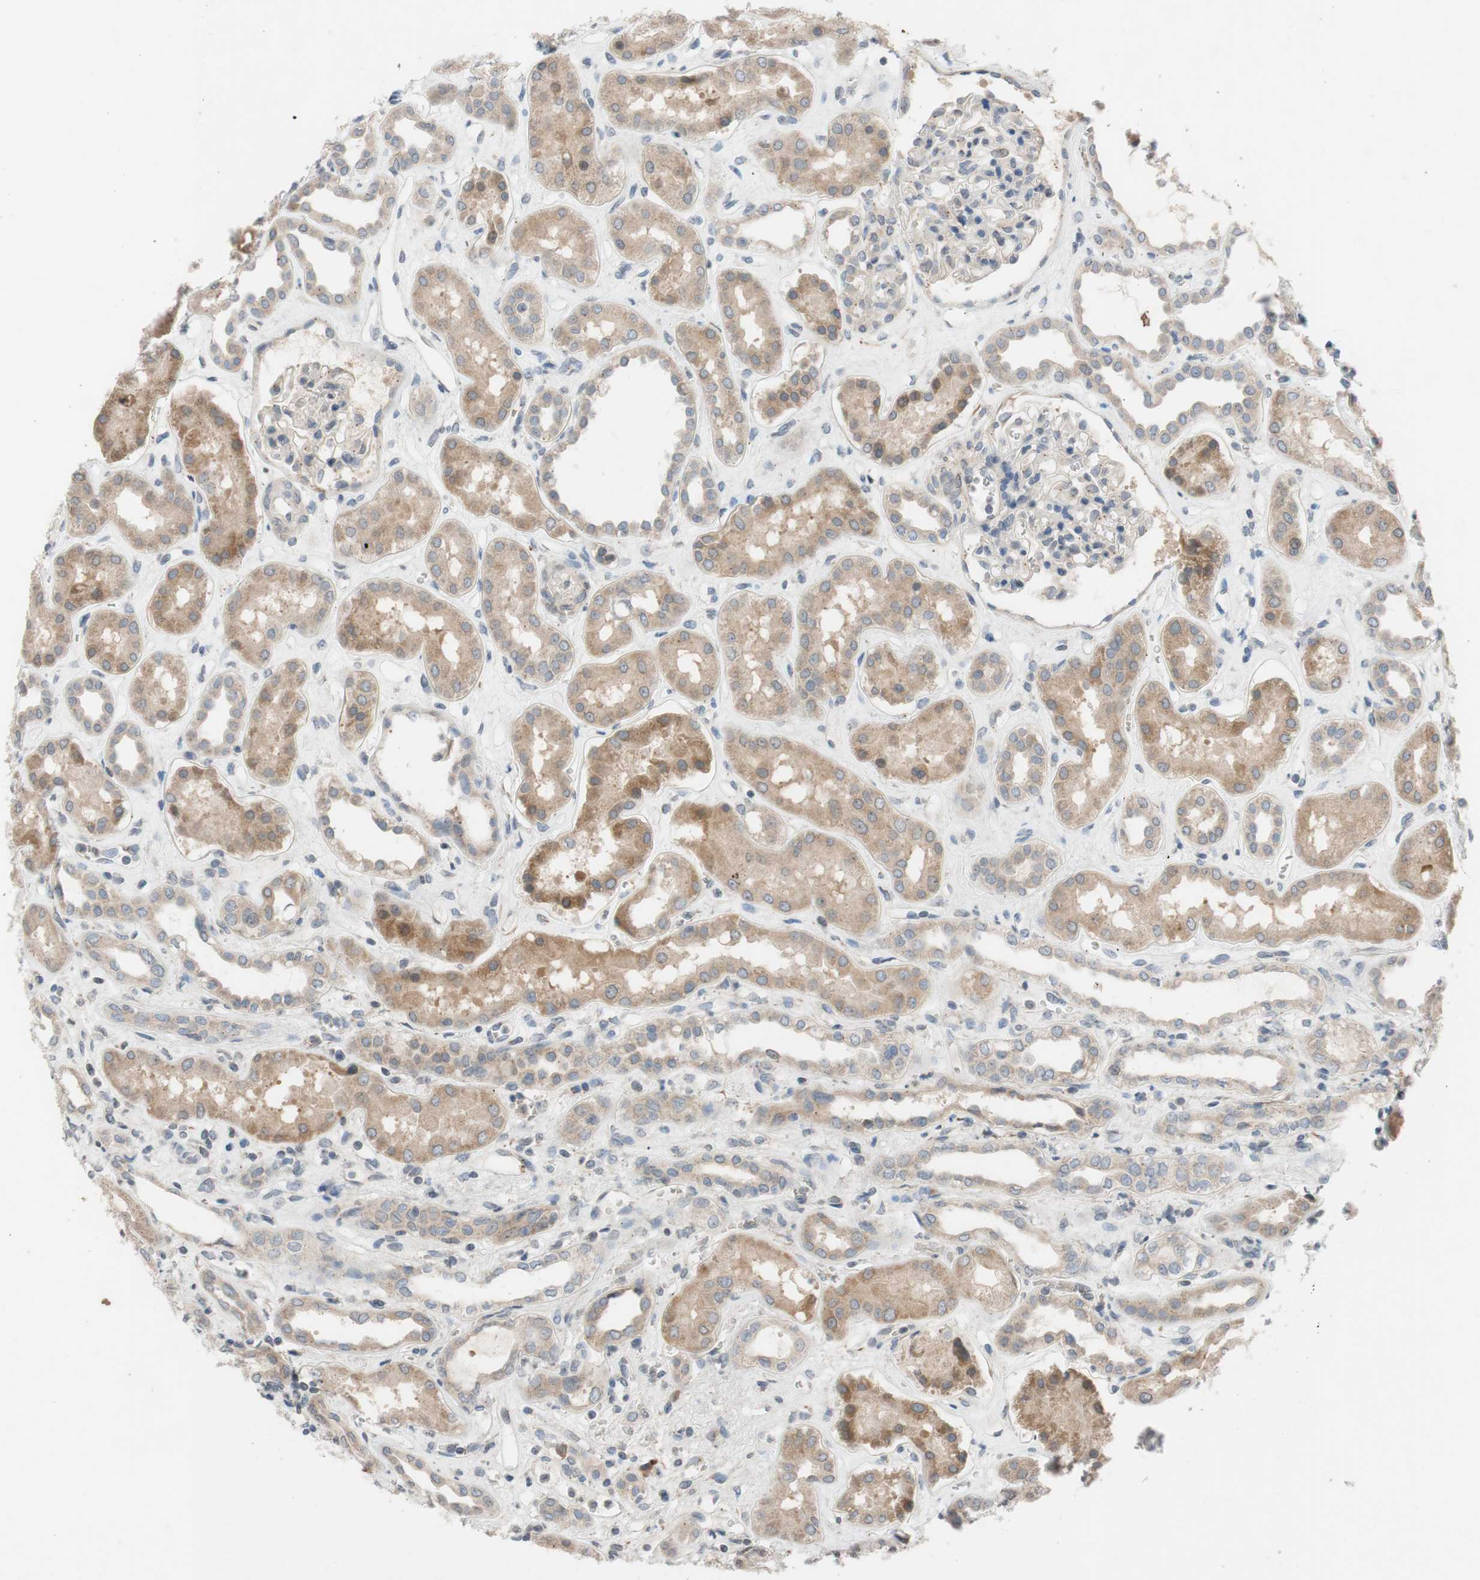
{"staining": {"intensity": "negative", "quantity": "none", "location": "none"}, "tissue": "kidney", "cell_type": "Cells in glomeruli", "image_type": "normal", "snomed": [{"axis": "morphology", "description": "Normal tissue, NOS"}, {"axis": "topography", "description": "Kidney"}], "caption": "Cells in glomeruli are negative for brown protein staining in unremarkable kidney. Brightfield microscopy of immunohistochemistry (IHC) stained with DAB (brown) and hematoxylin (blue), captured at high magnification.", "gene": "ADD2", "patient": {"sex": "male", "age": 59}}